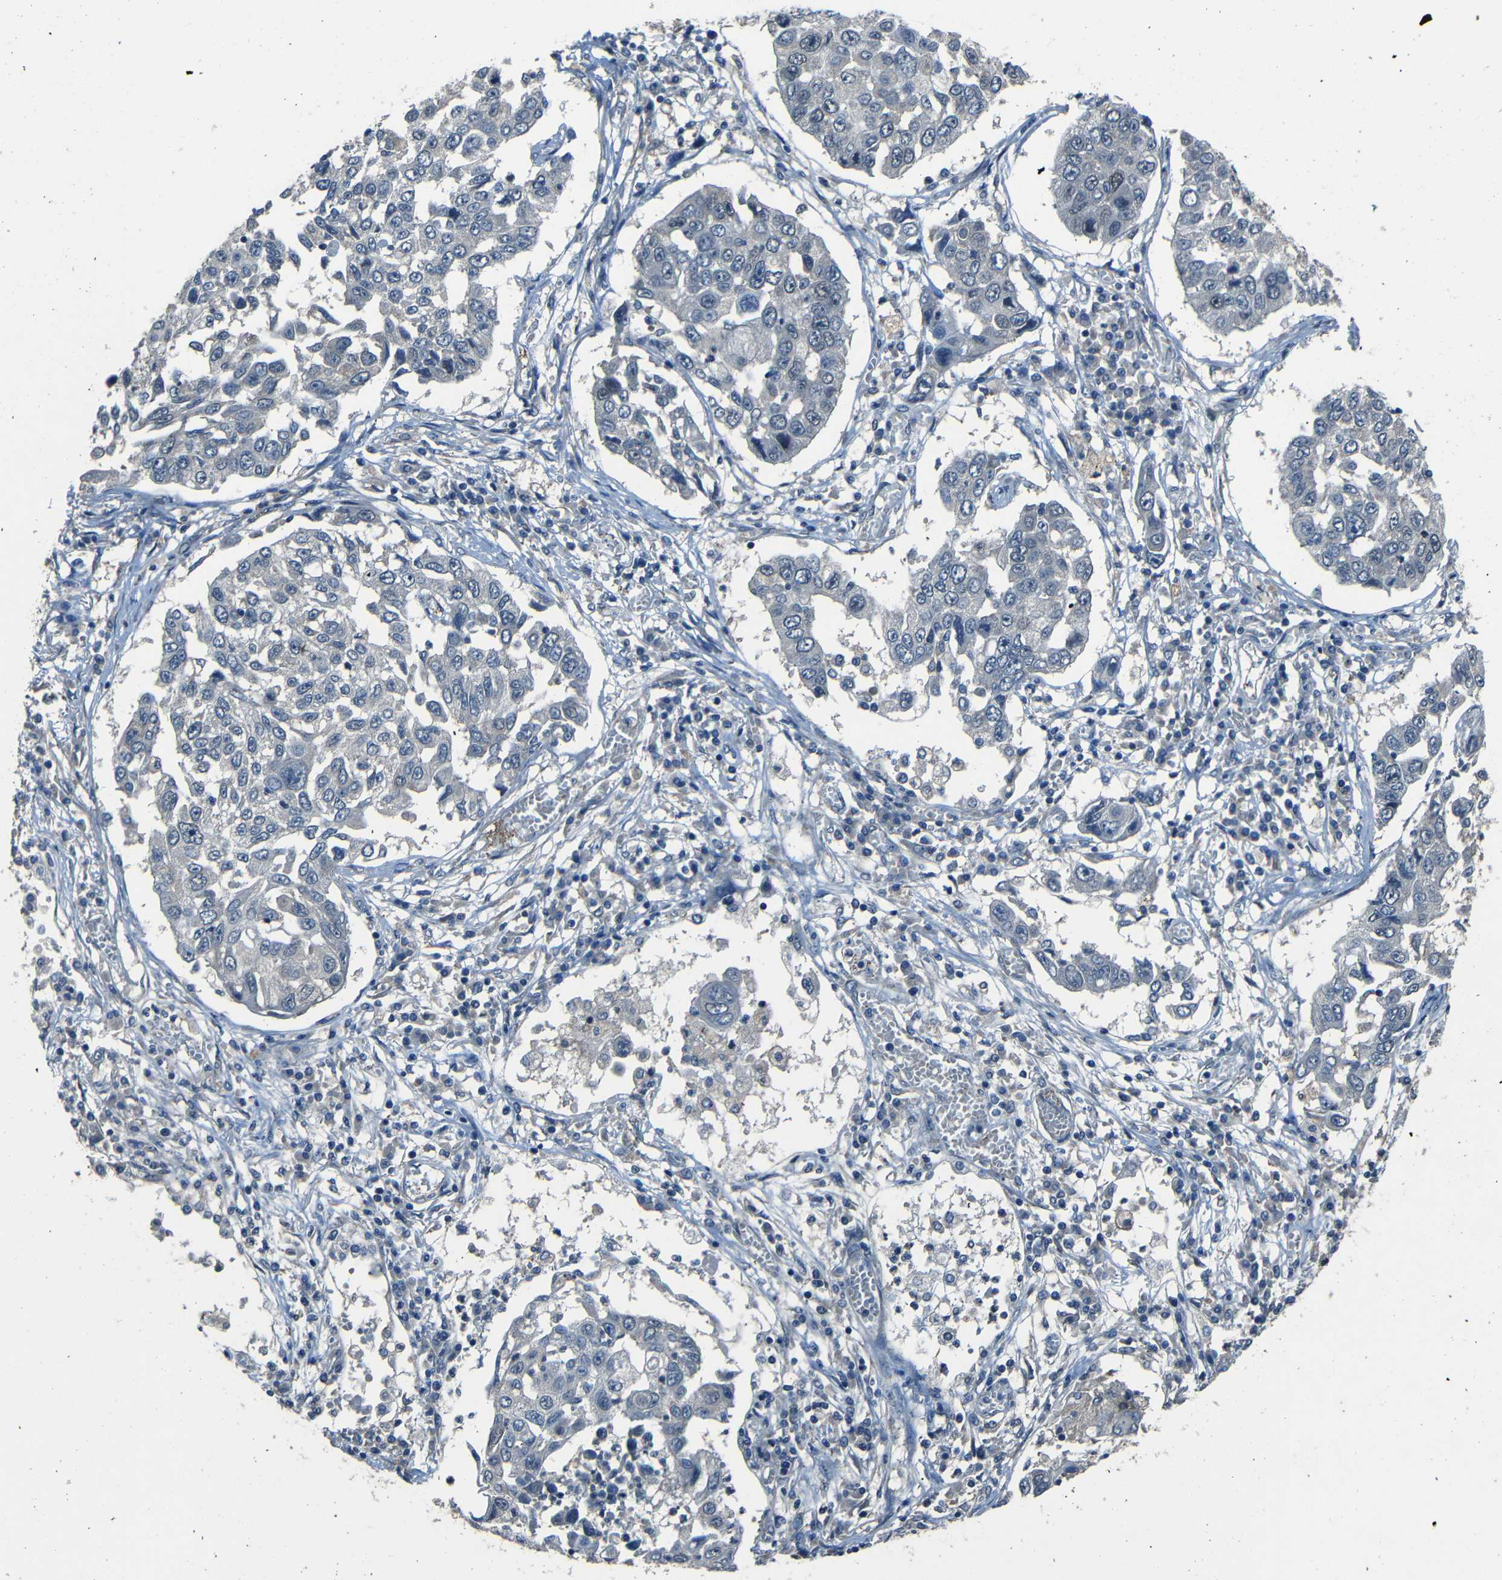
{"staining": {"intensity": "negative", "quantity": "none", "location": "none"}, "tissue": "lung cancer", "cell_type": "Tumor cells", "image_type": "cancer", "snomed": [{"axis": "morphology", "description": "Squamous cell carcinoma, NOS"}, {"axis": "topography", "description": "Lung"}], "caption": "Immunohistochemical staining of lung cancer (squamous cell carcinoma) shows no significant positivity in tumor cells.", "gene": "SLA", "patient": {"sex": "male", "age": 71}}